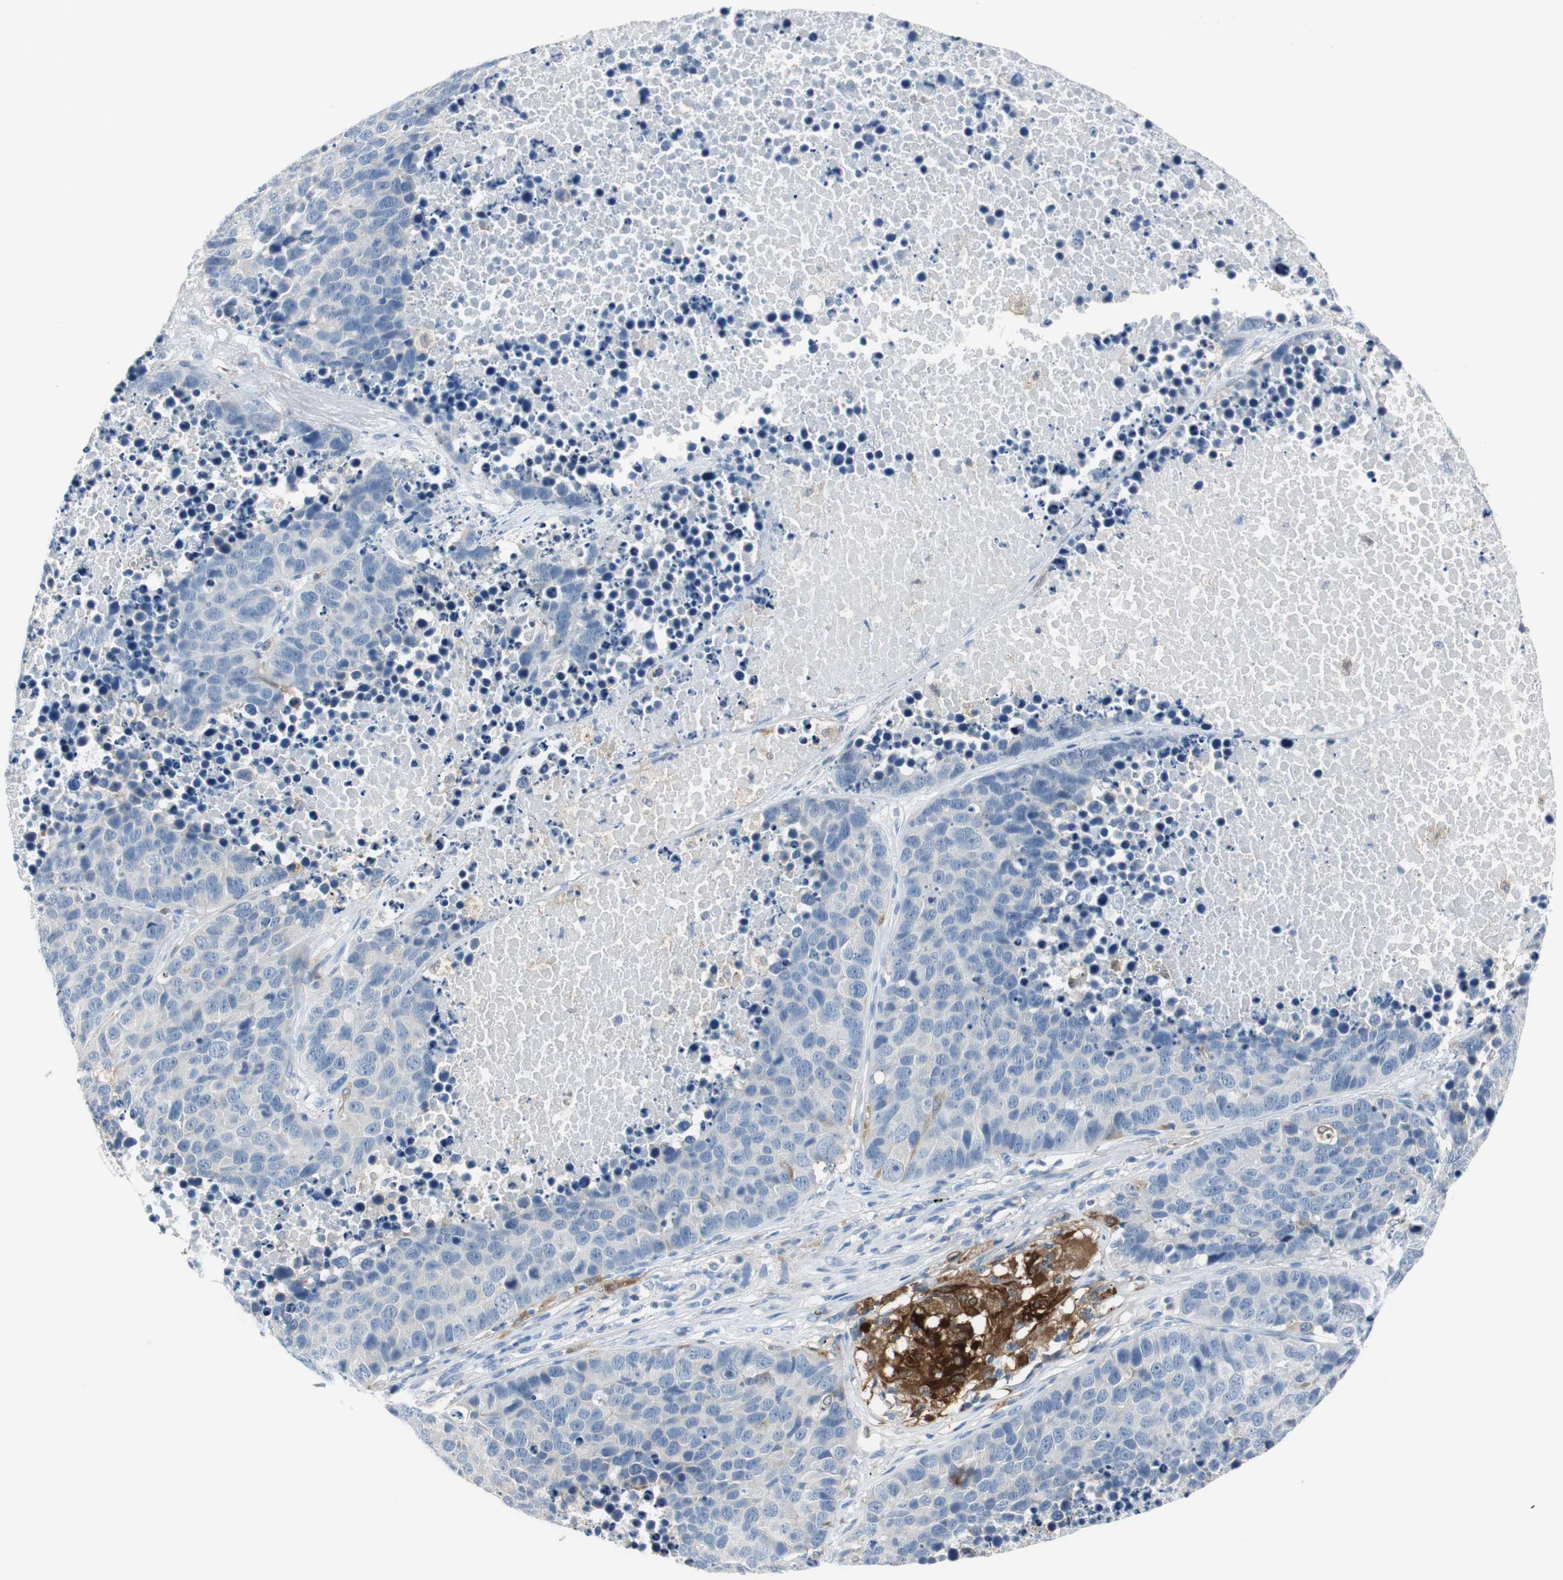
{"staining": {"intensity": "negative", "quantity": "none", "location": "none"}, "tissue": "carcinoid", "cell_type": "Tumor cells", "image_type": "cancer", "snomed": [{"axis": "morphology", "description": "Carcinoid, malignant, NOS"}, {"axis": "topography", "description": "Lung"}], "caption": "Immunohistochemical staining of human carcinoid displays no significant expression in tumor cells.", "gene": "FBP1", "patient": {"sex": "male", "age": 60}}